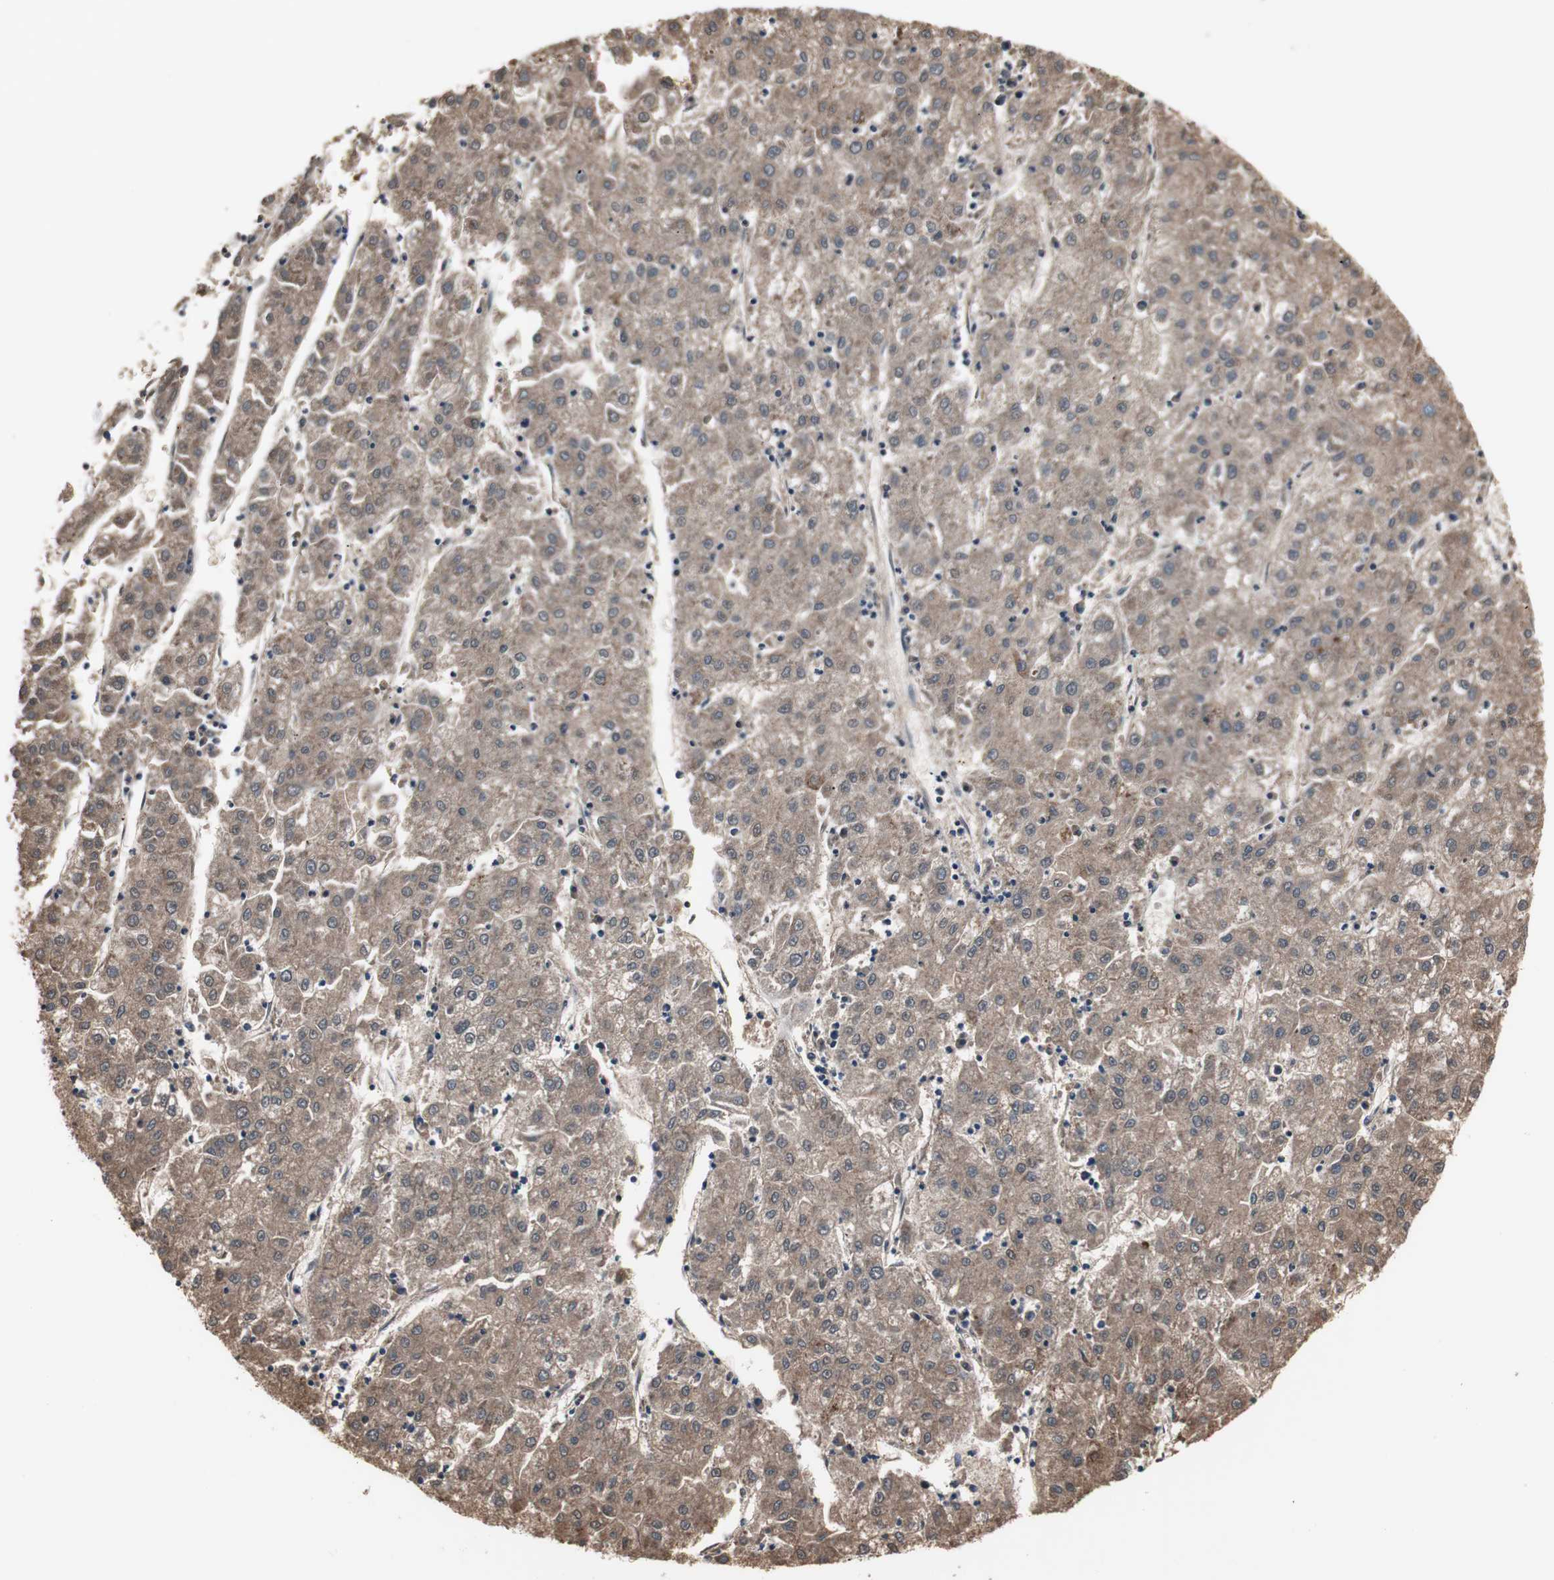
{"staining": {"intensity": "weak", "quantity": ">75%", "location": "cytoplasmic/membranous"}, "tissue": "liver cancer", "cell_type": "Tumor cells", "image_type": "cancer", "snomed": [{"axis": "morphology", "description": "Carcinoma, Hepatocellular, NOS"}, {"axis": "topography", "description": "Liver"}], "caption": "Approximately >75% of tumor cells in human liver hepatocellular carcinoma display weak cytoplasmic/membranous protein expression as visualized by brown immunohistochemical staining.", "gene": "ZSCAN22", "patient": {"sex": "male", "age": 72}}